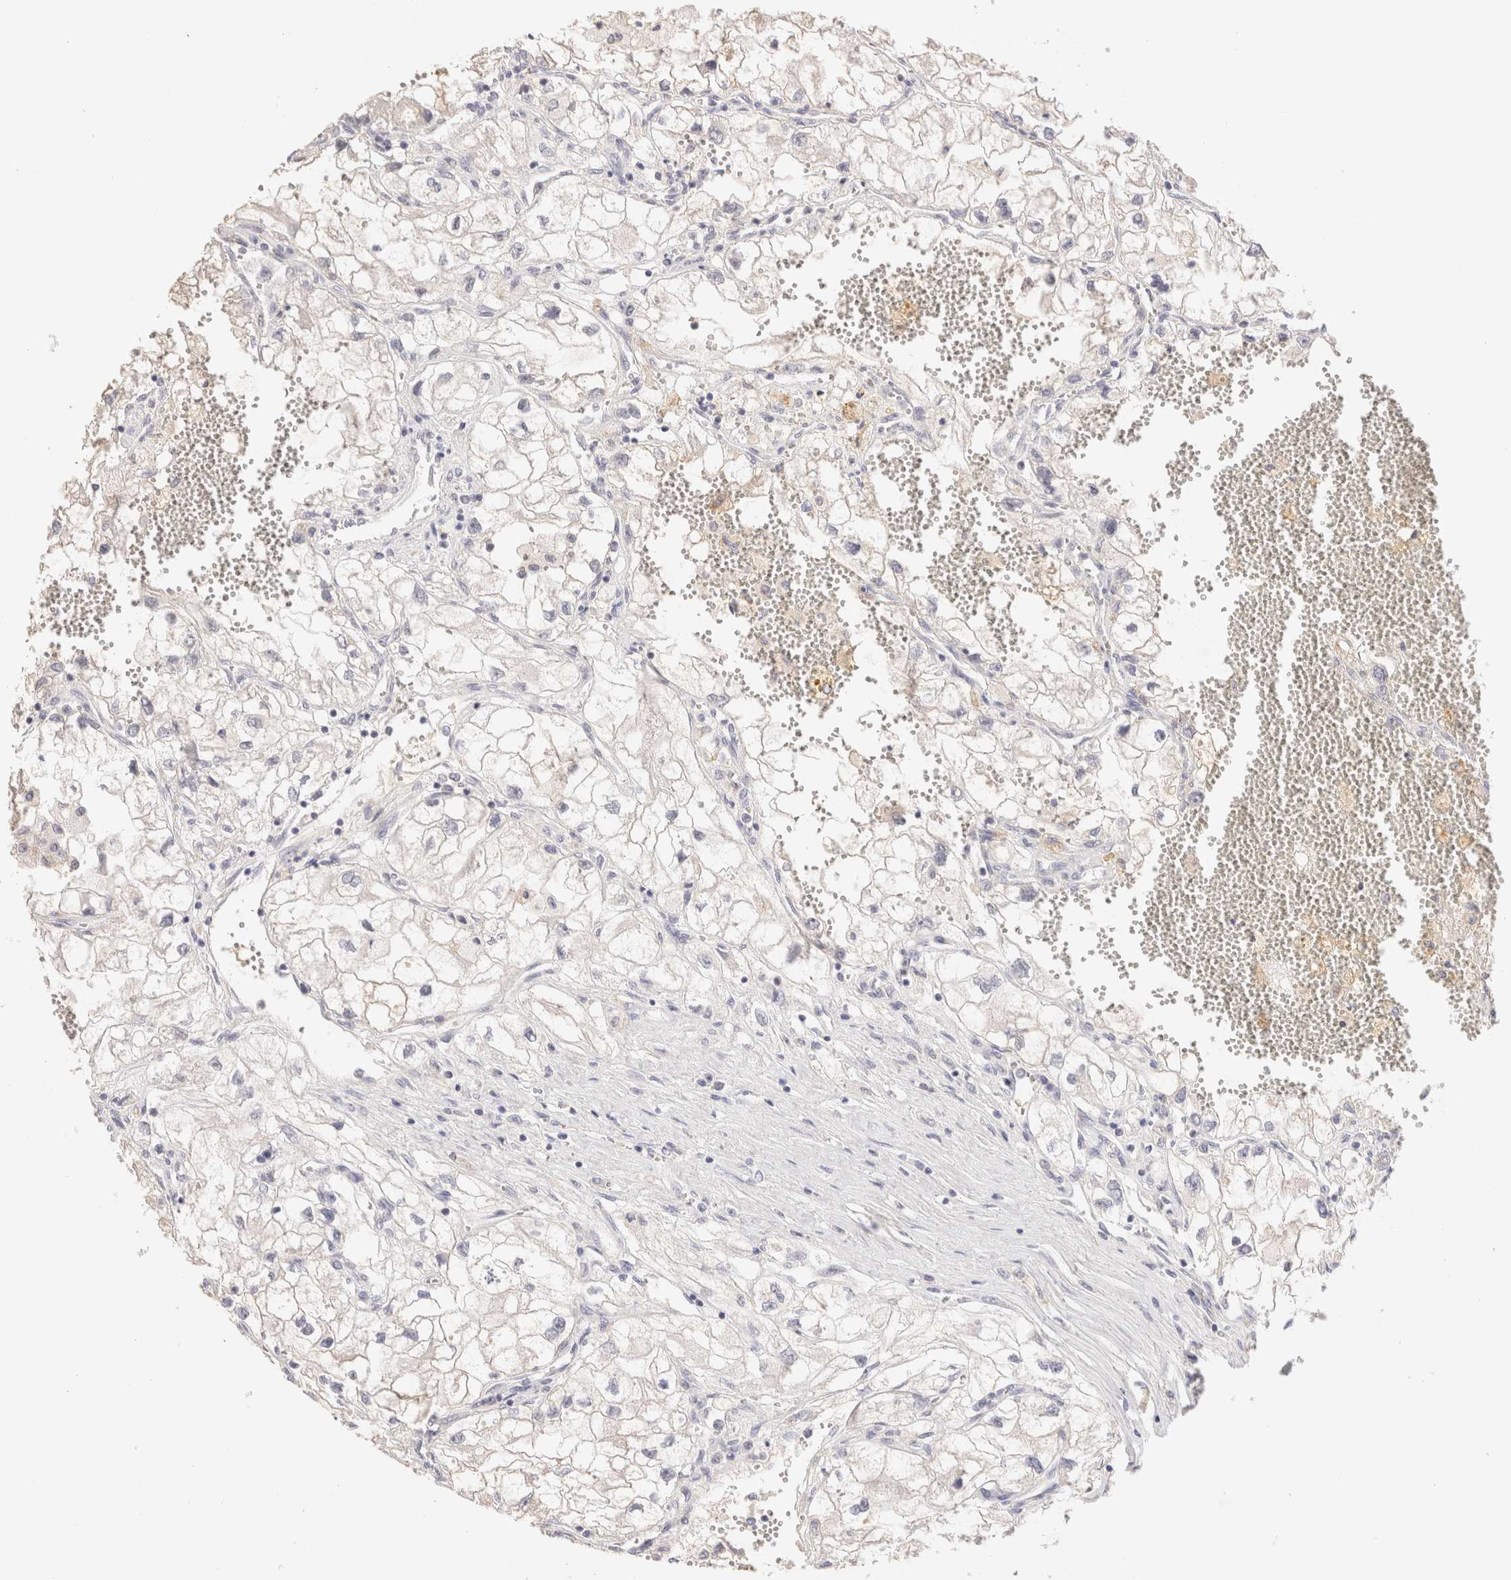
{"staining": {"intensity": "negative", "quantity": "none", "location": "none"}, "tissue": "renal cancer", "cell_type": "Tumor cells", "image_type": "cancer", "snomed": [{"axis": "morphology", "description": "Adenocarcinoma, NOS"}, {"axis": "topography", "description": "Kidney"}], "caption": "High magnification brightfield microscopy of renal cancer (adenocarcinoma) stained with DAB (brown) and counterstained with hematoxylin (blue): tumor cells show no significant positivity.", "gene": "SCGB2A2", "patient": {"sex": "female", "age": 70}}